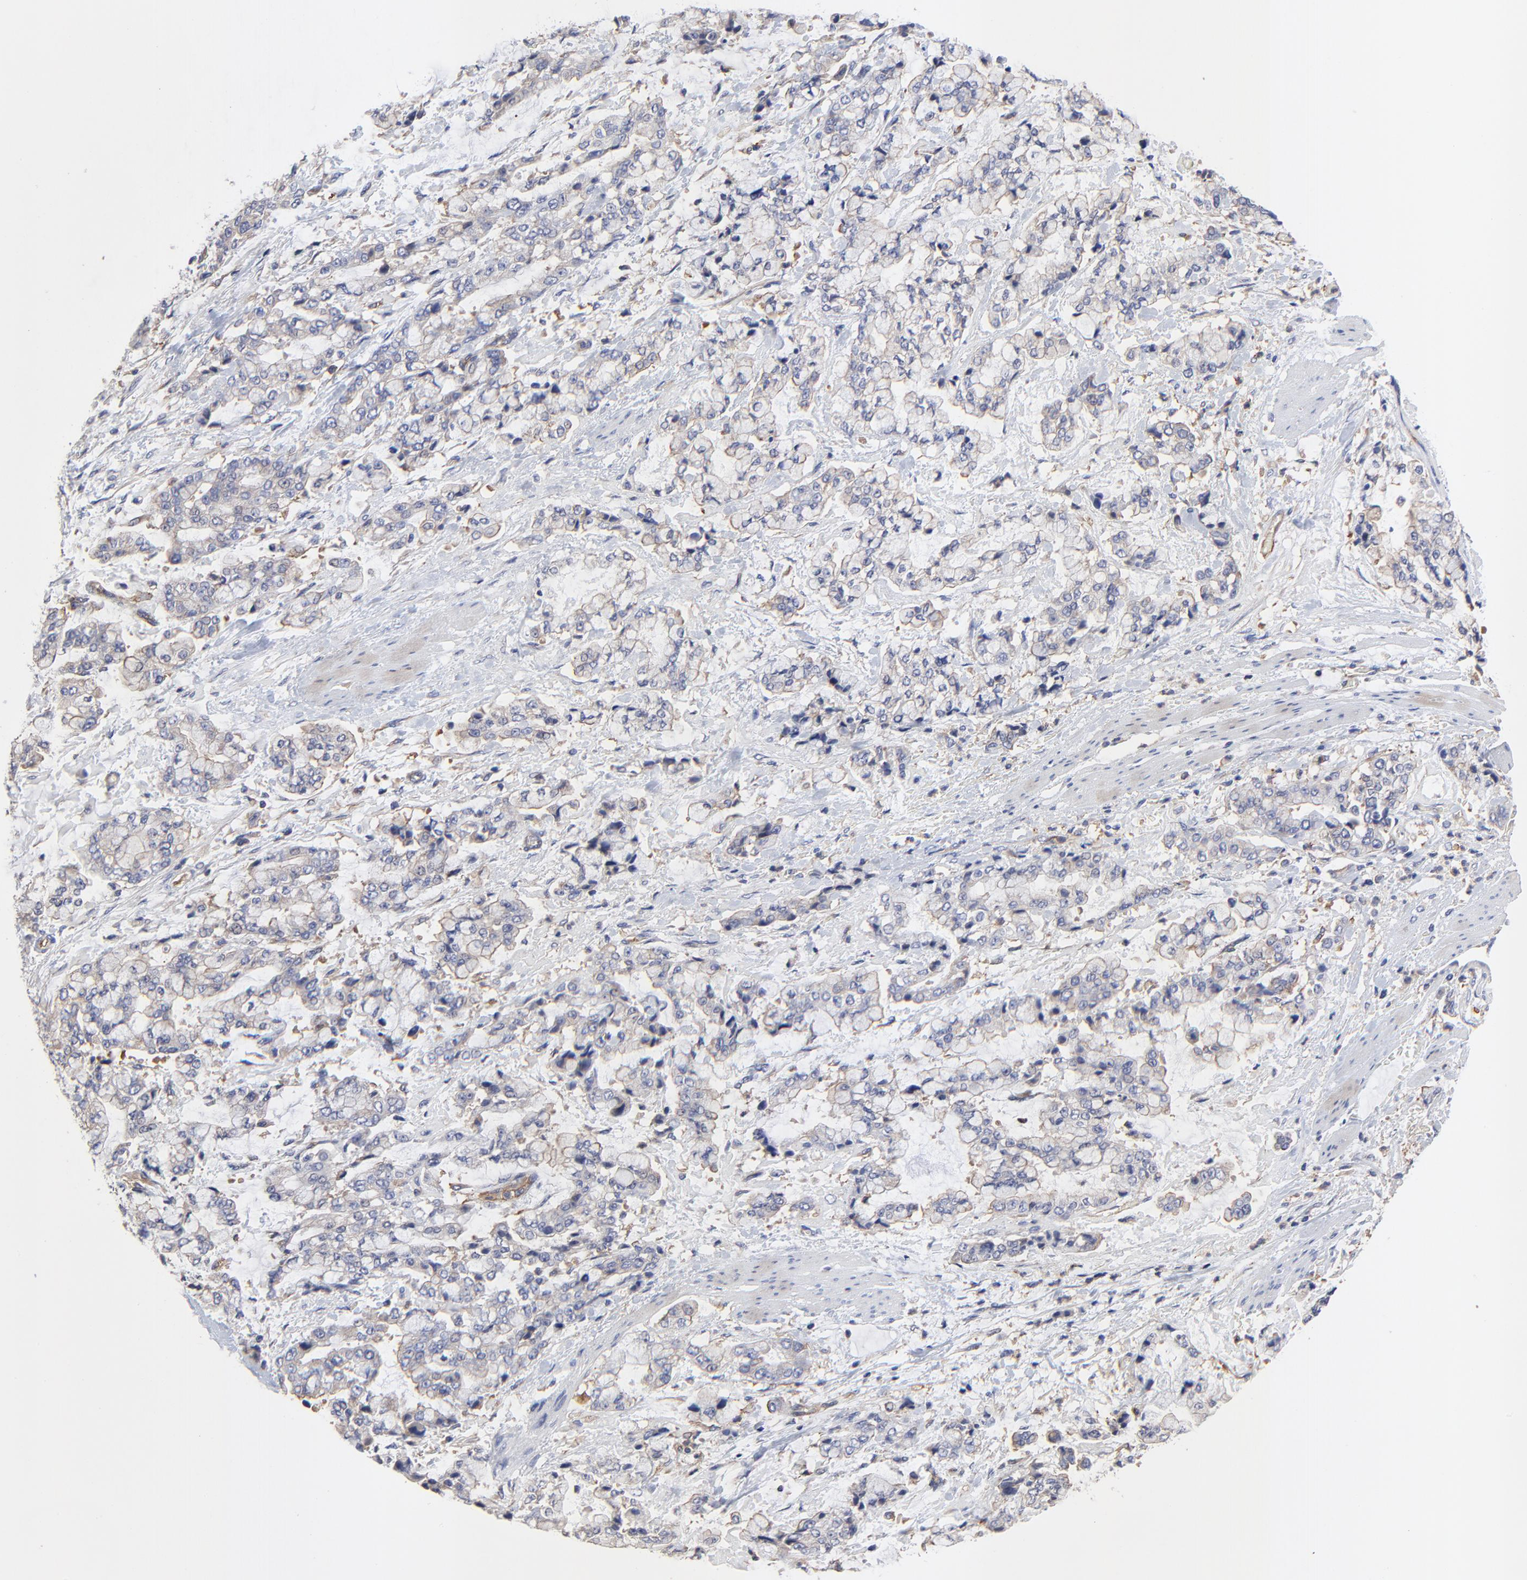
{"staining": {"intensity": "weak", "quantity": "<25%", "location": "cytoplasmic/membranous"}, "tissue": "stomach cancer", "cell_type": "Tumor cells", "image_type": "cancer", "snomed": [{"axis": "morphology", "description": "Normal tissue, NOS"}, {"axis": "morphology", "description": "Adenocarcinoma, NOS"}, {"axis": "topography", "description": "Stomach, upper"}, {"axis": "topography", "description": "Stomach"}], "caption": "The IHC histopathology image has no significant positivity in tumor cells of stomach adenocarcinoma tissue.", "gene": "SULF2", "patient": {"sex": "male", "age": 76}}